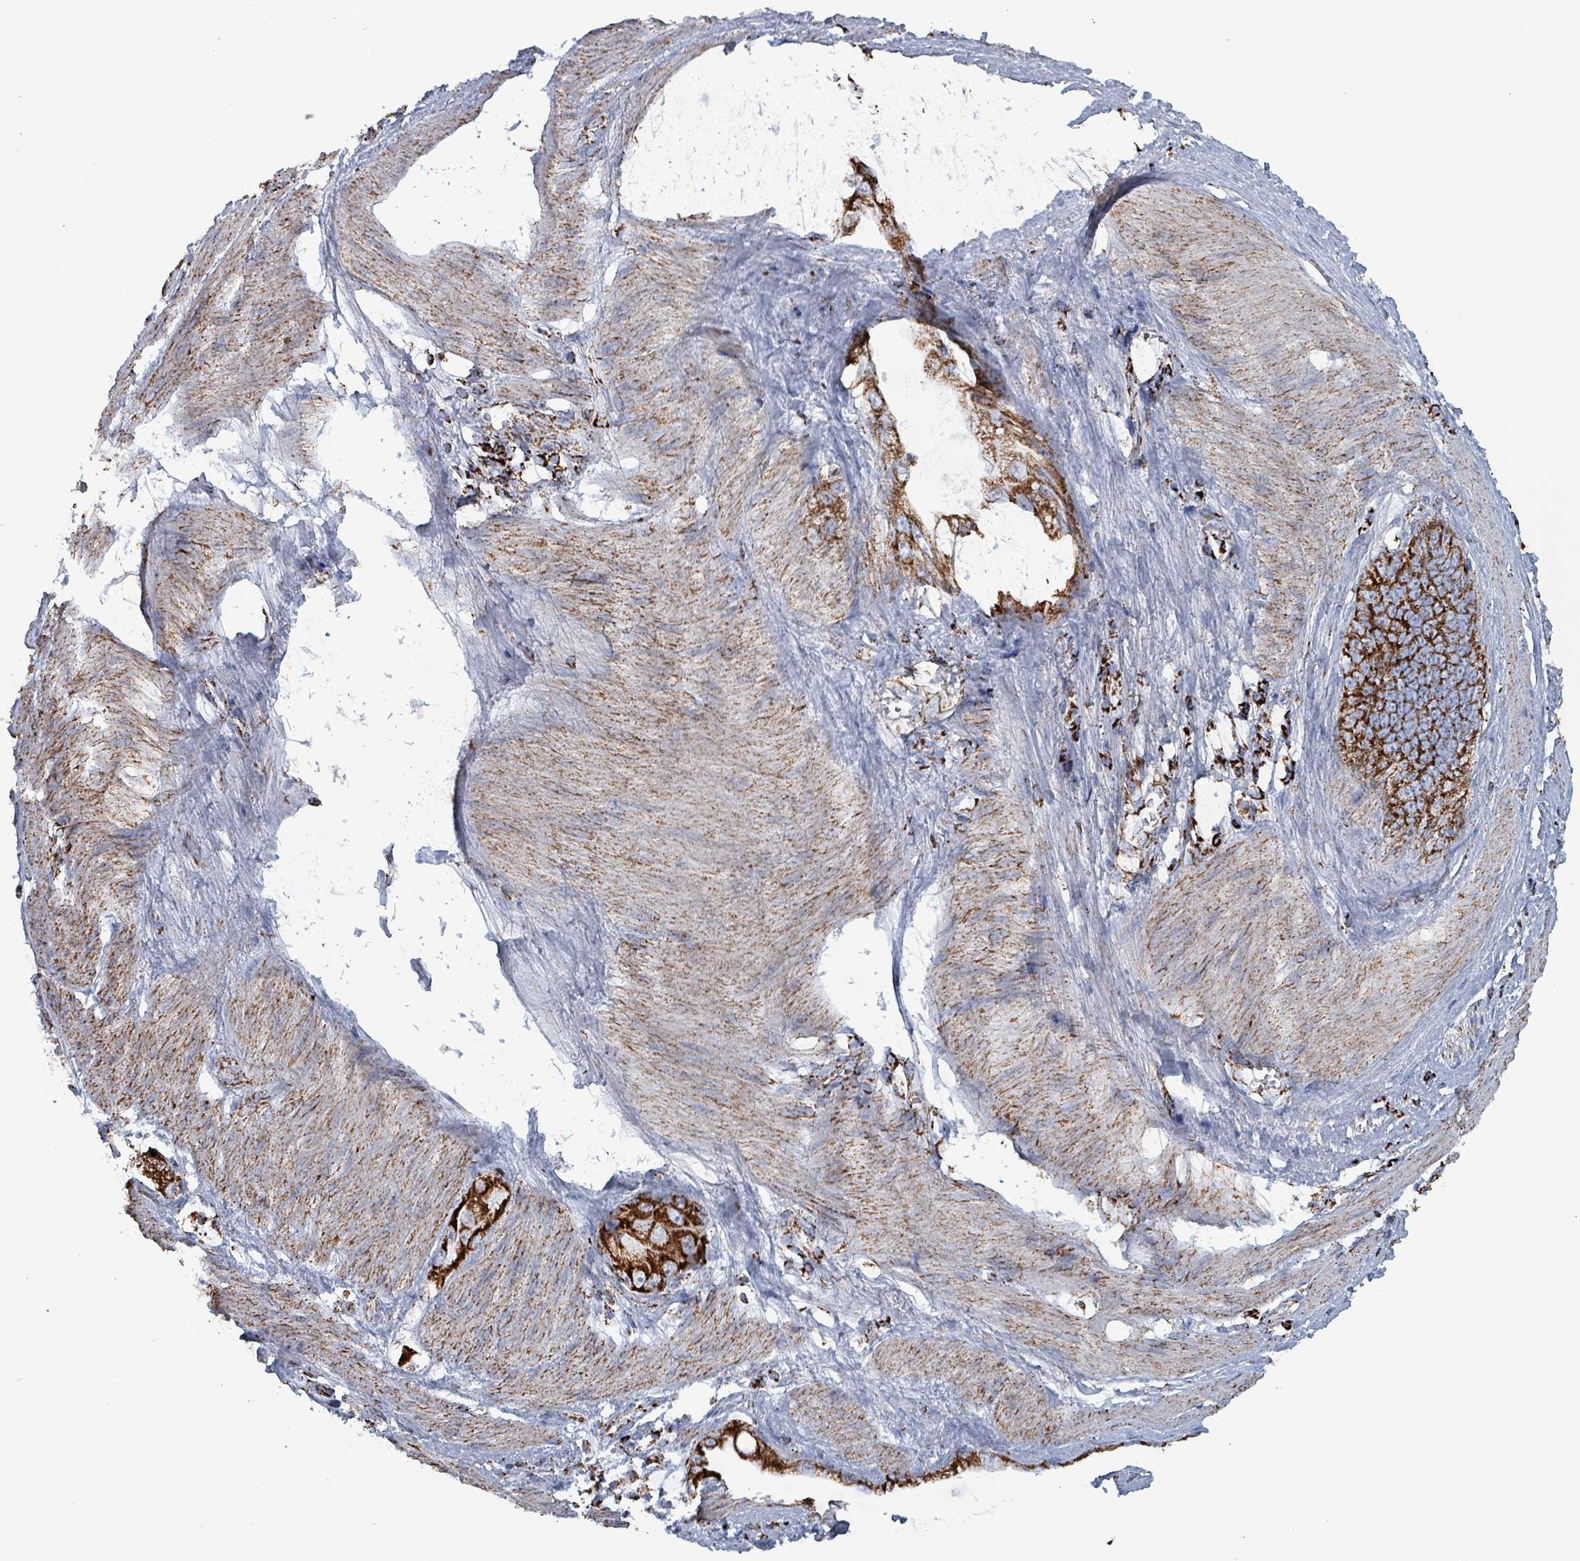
{"staining": {"intensity": "strong", "quantity": ">75%", "location": "cytoplasmic/membranous"}, "tissue": "stomach cancer", "cell_type": "Tumor cells", "image_type": "cancer", "snomed": [{"axis": "morphology", "description": "Adenocarcinoma, NOS"}, {"axis": "topography", "description": "Stomach"}], "caption": "A photomicrograph of human stomach cancer stained for a protein displays strong cytoplasmic/membranous brown staining in tumor cells.", "gene": "IDH3B", "patient": {"sex": "male", "age": 55}}